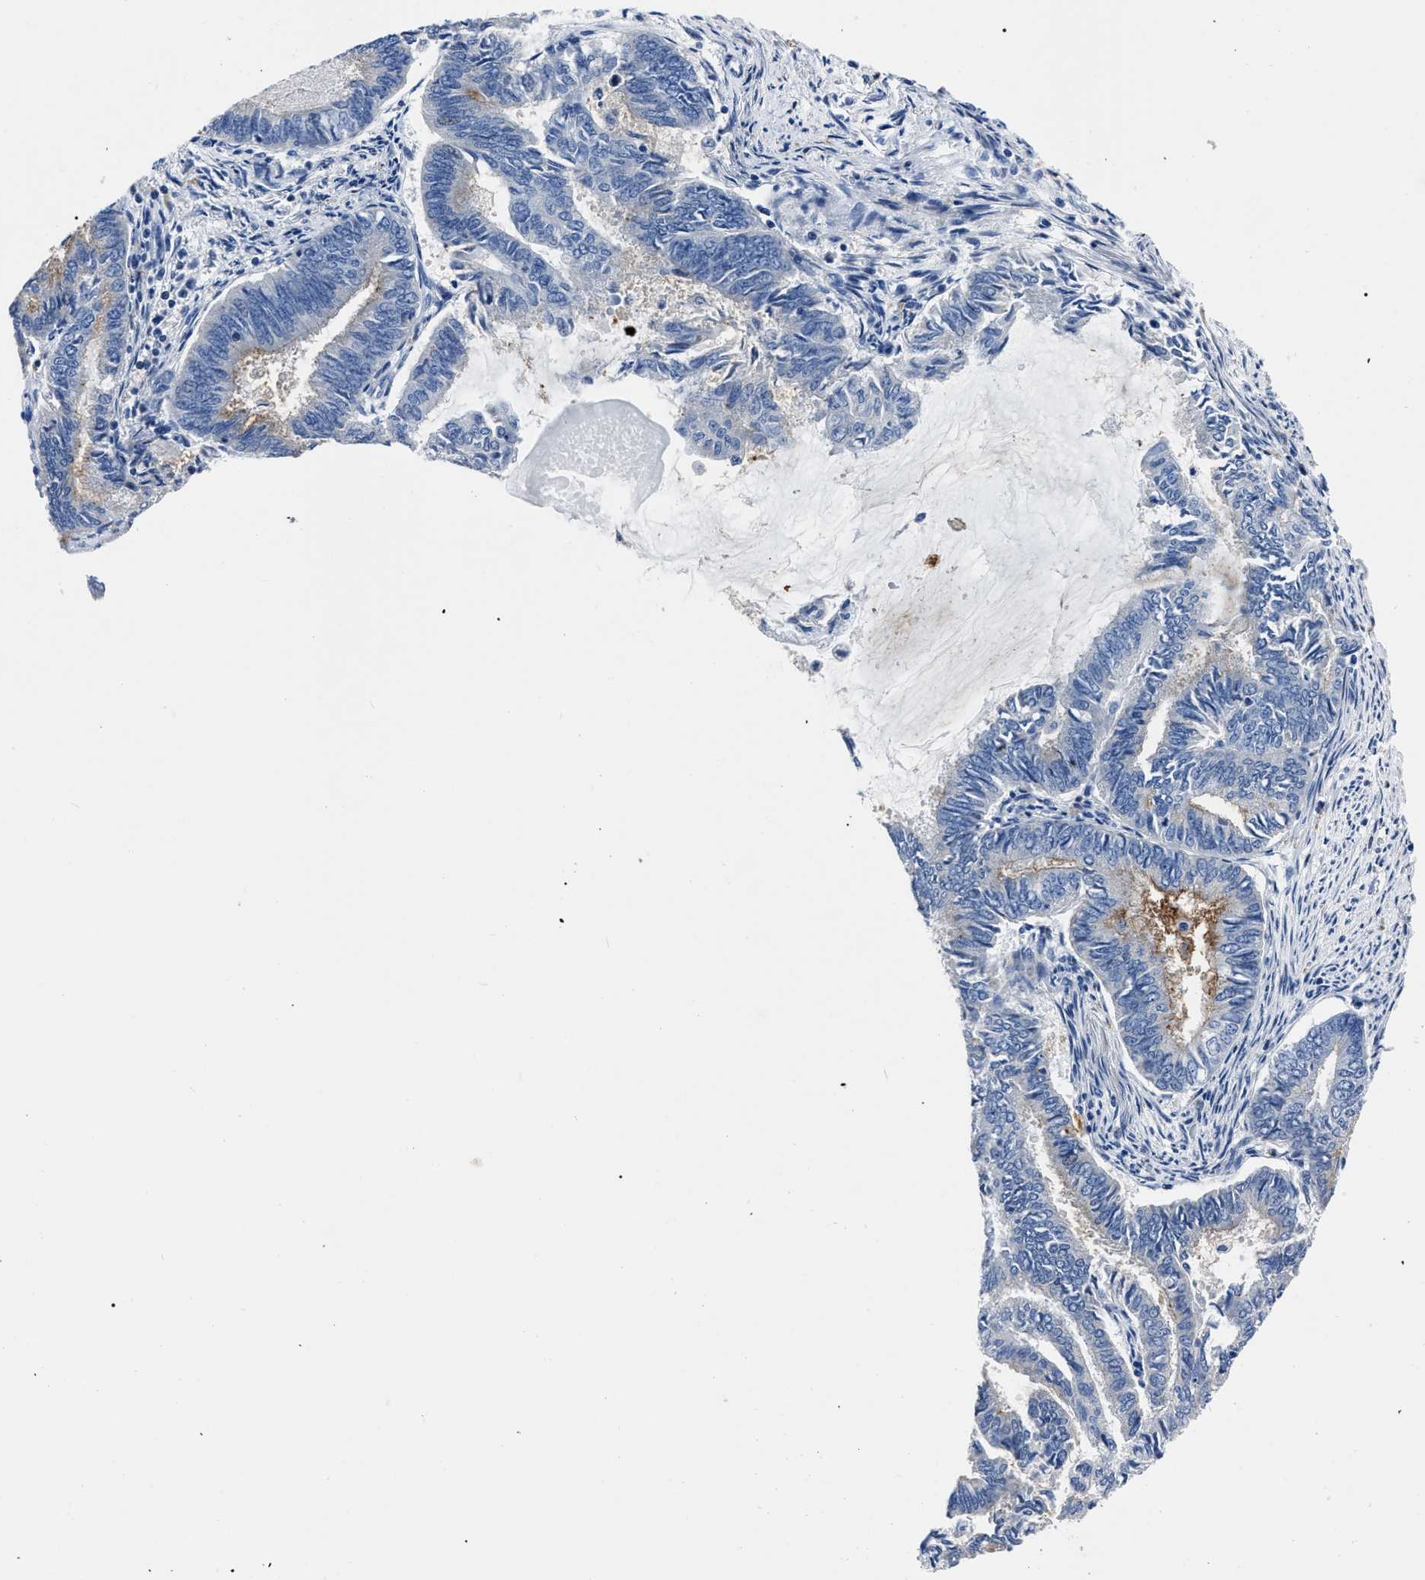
{"staining": {"intensity": "weak", "quantity": "<25%", "location": "cytoplasmic/membranous"}, "tissue": "endometrial cancer", "cell_type": "Tumor cells", "image_type": "cancer", "snomed": [{"axis": "morphology", "description": "Adenocarcinoma, NOS"}, {"axis": "topography", "description": "Endometrium"}], "caption": "Tumor cells show no significant expression in endometrial adenocarcinoma.", "gene": "MOV10L1", "patient": {"sex": "female", "age": 86}}